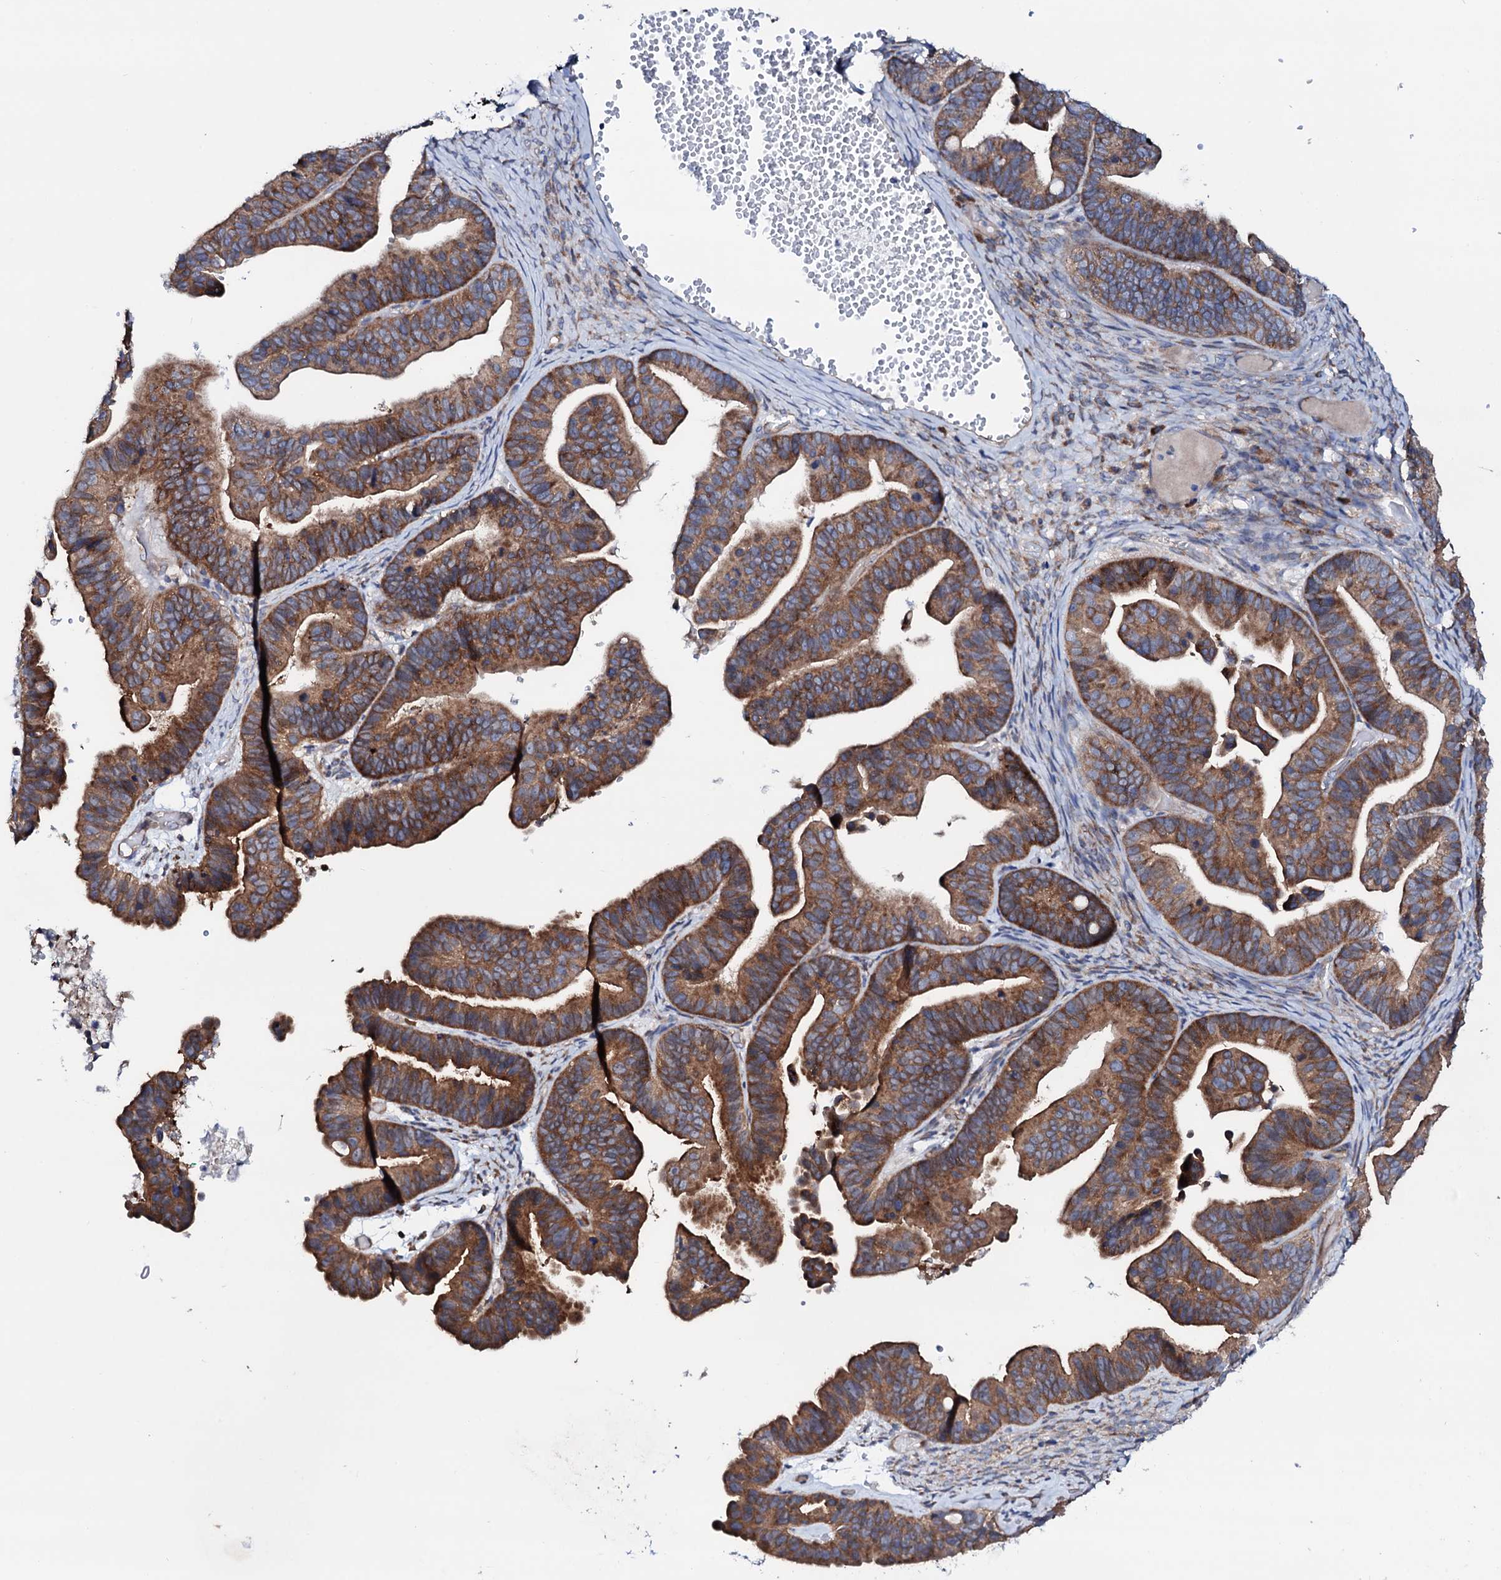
{"staining": {"intensity": "strong", "quantity": ">75%", "location": "cytoplasmic/membranous"}, "tissue": "ovarian cancer", "cell_type": "Tumor cells", "image_type": "cancer", "snomed": [{"axis": "morphology", "description": "Cystadenocarcinoma, serous, NOS"}, {"axis": "topography", "description": "Ovary"}], "caption": "Ovarian serous cystadenocarcinoma was stained to show a protein in brown. There is high levels of strong cytoplasmic/membranous expression in about >75% of tumor cells.", "gene": "STARD13", "patient": {"sex": "female", "age": 56}}